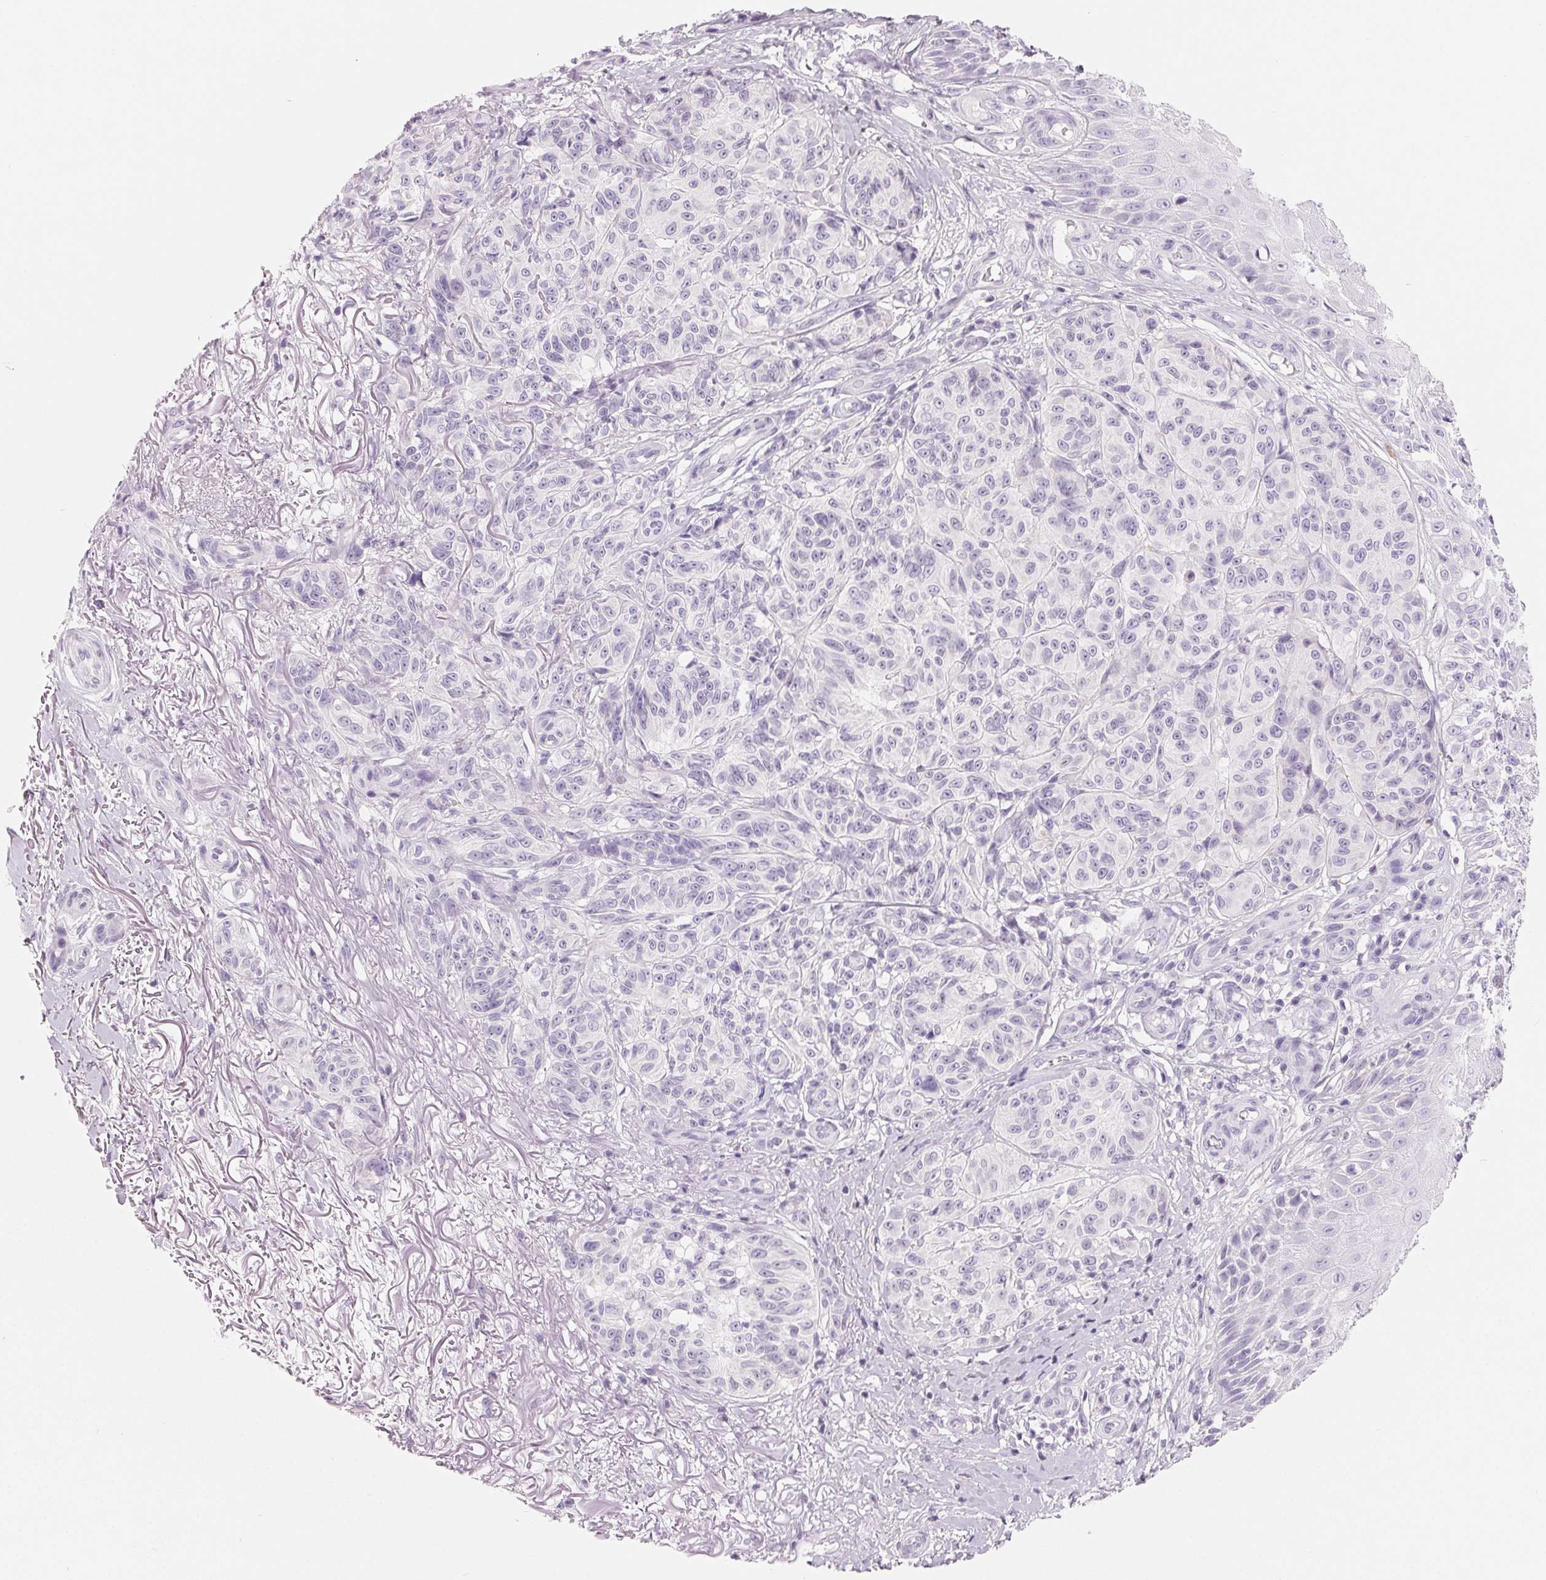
{"staining": {"intensity": "negative", "quantity": "none", "location": "none"}, "tissue": "melanoma", "cell_type": "Tumor cells", "image_type": "cancer", "snomed": [{"axis": "morphology", "description": "Malignant melanoma, NOS"}, {"axis": "topography", "description": "Skin"}], "caption": "Immunohistochemical staining of melanoma exhibits no significant staining in tumor cells.", "gene": "SPACA5B", "patient": {"sex": "female", "age": 85}}